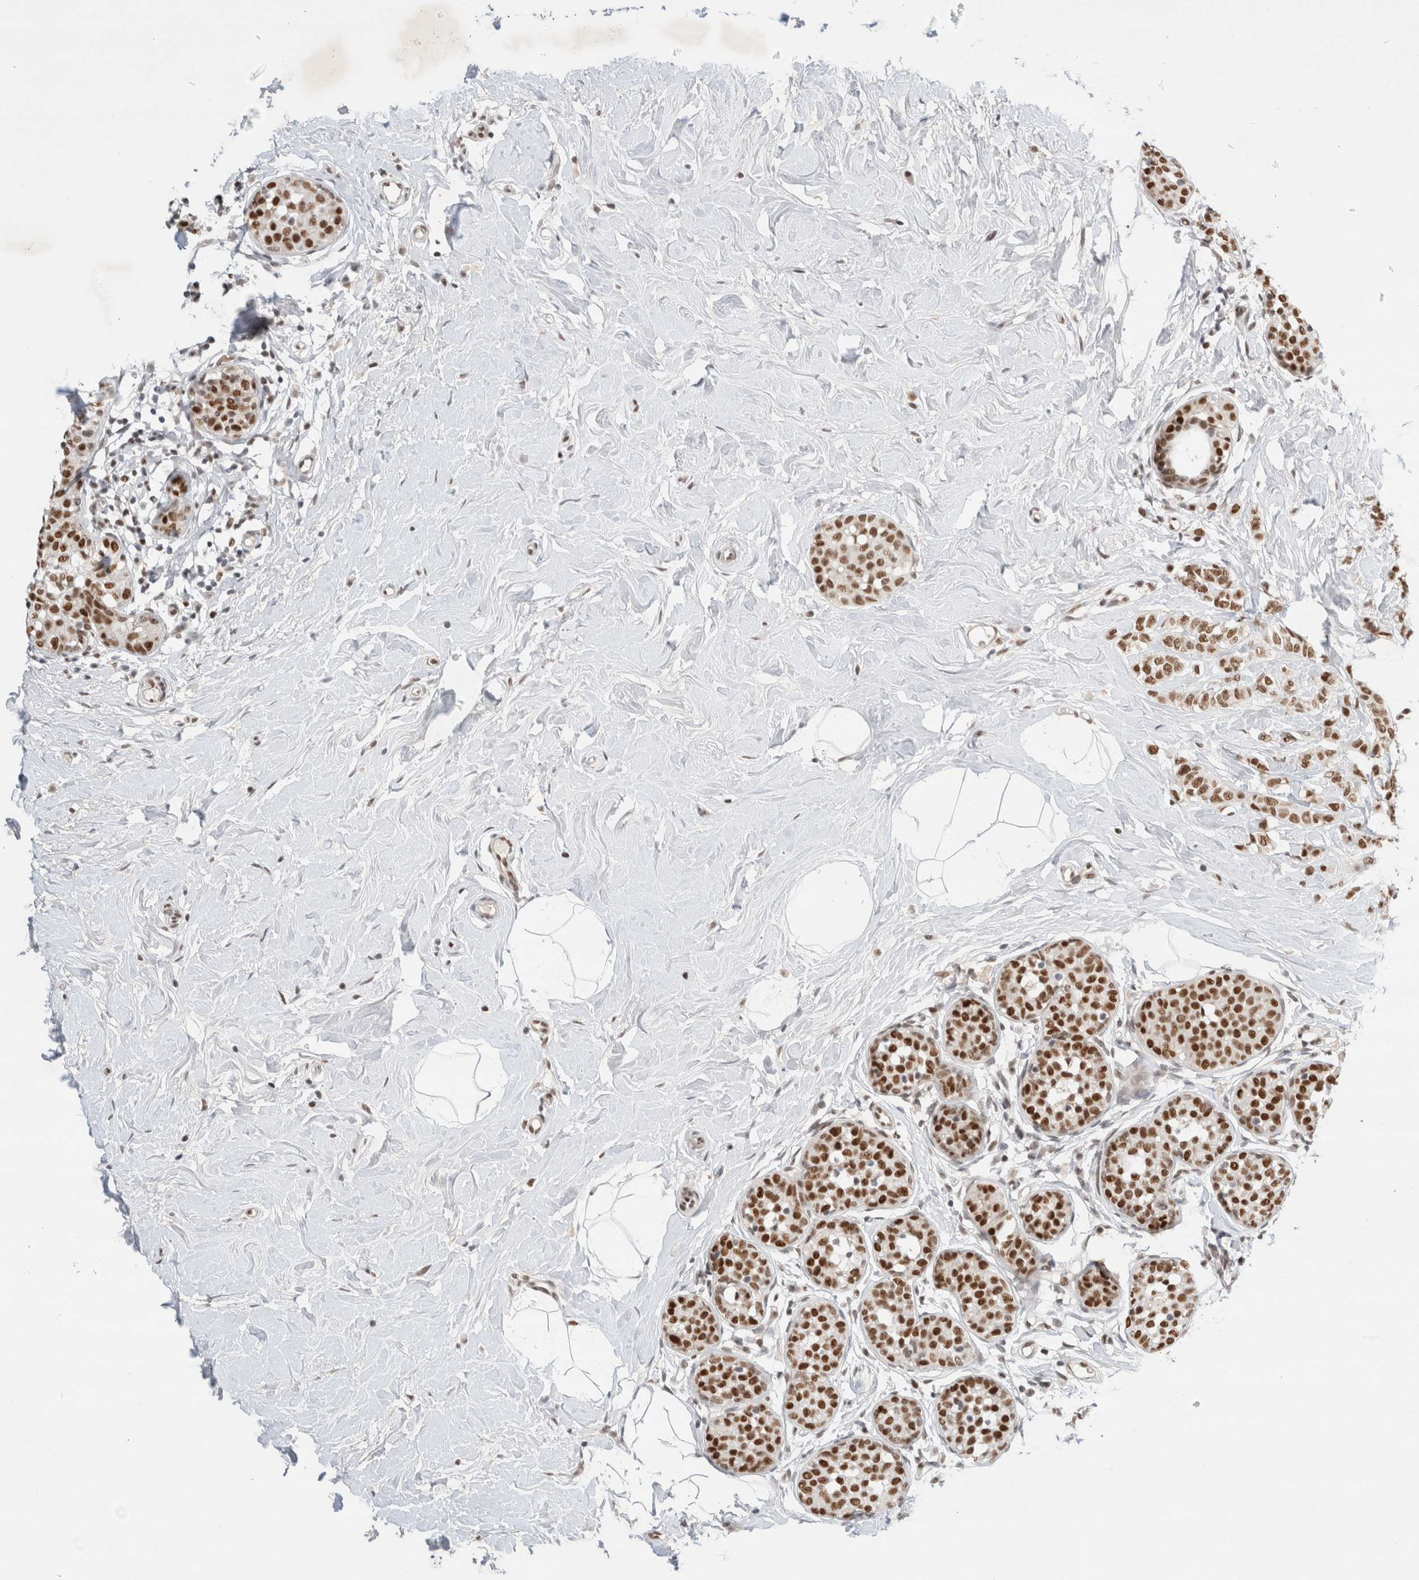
{"staining": {"intensity": "strong", "quantity": ">75%", "location": "nuclear"}, "tissue": "breast cancer", "cell_type": "Tumor cells", "image_type": "cancer", "snomed": [{"axis": "morphology", "description": "Lobular carcinoma, in situ"}, {"axis": "morphology", "description": "Lobular carcinoma"}, {"axis": "topography", "description": "Breast"}], "caption": "This is an image of immunohistochemistry staining of breast cancer, which shows strong positivity in the nuclear of tumor cells.", "gene": "GTF2I", "patient": {"sex": "female", "age": 41}}